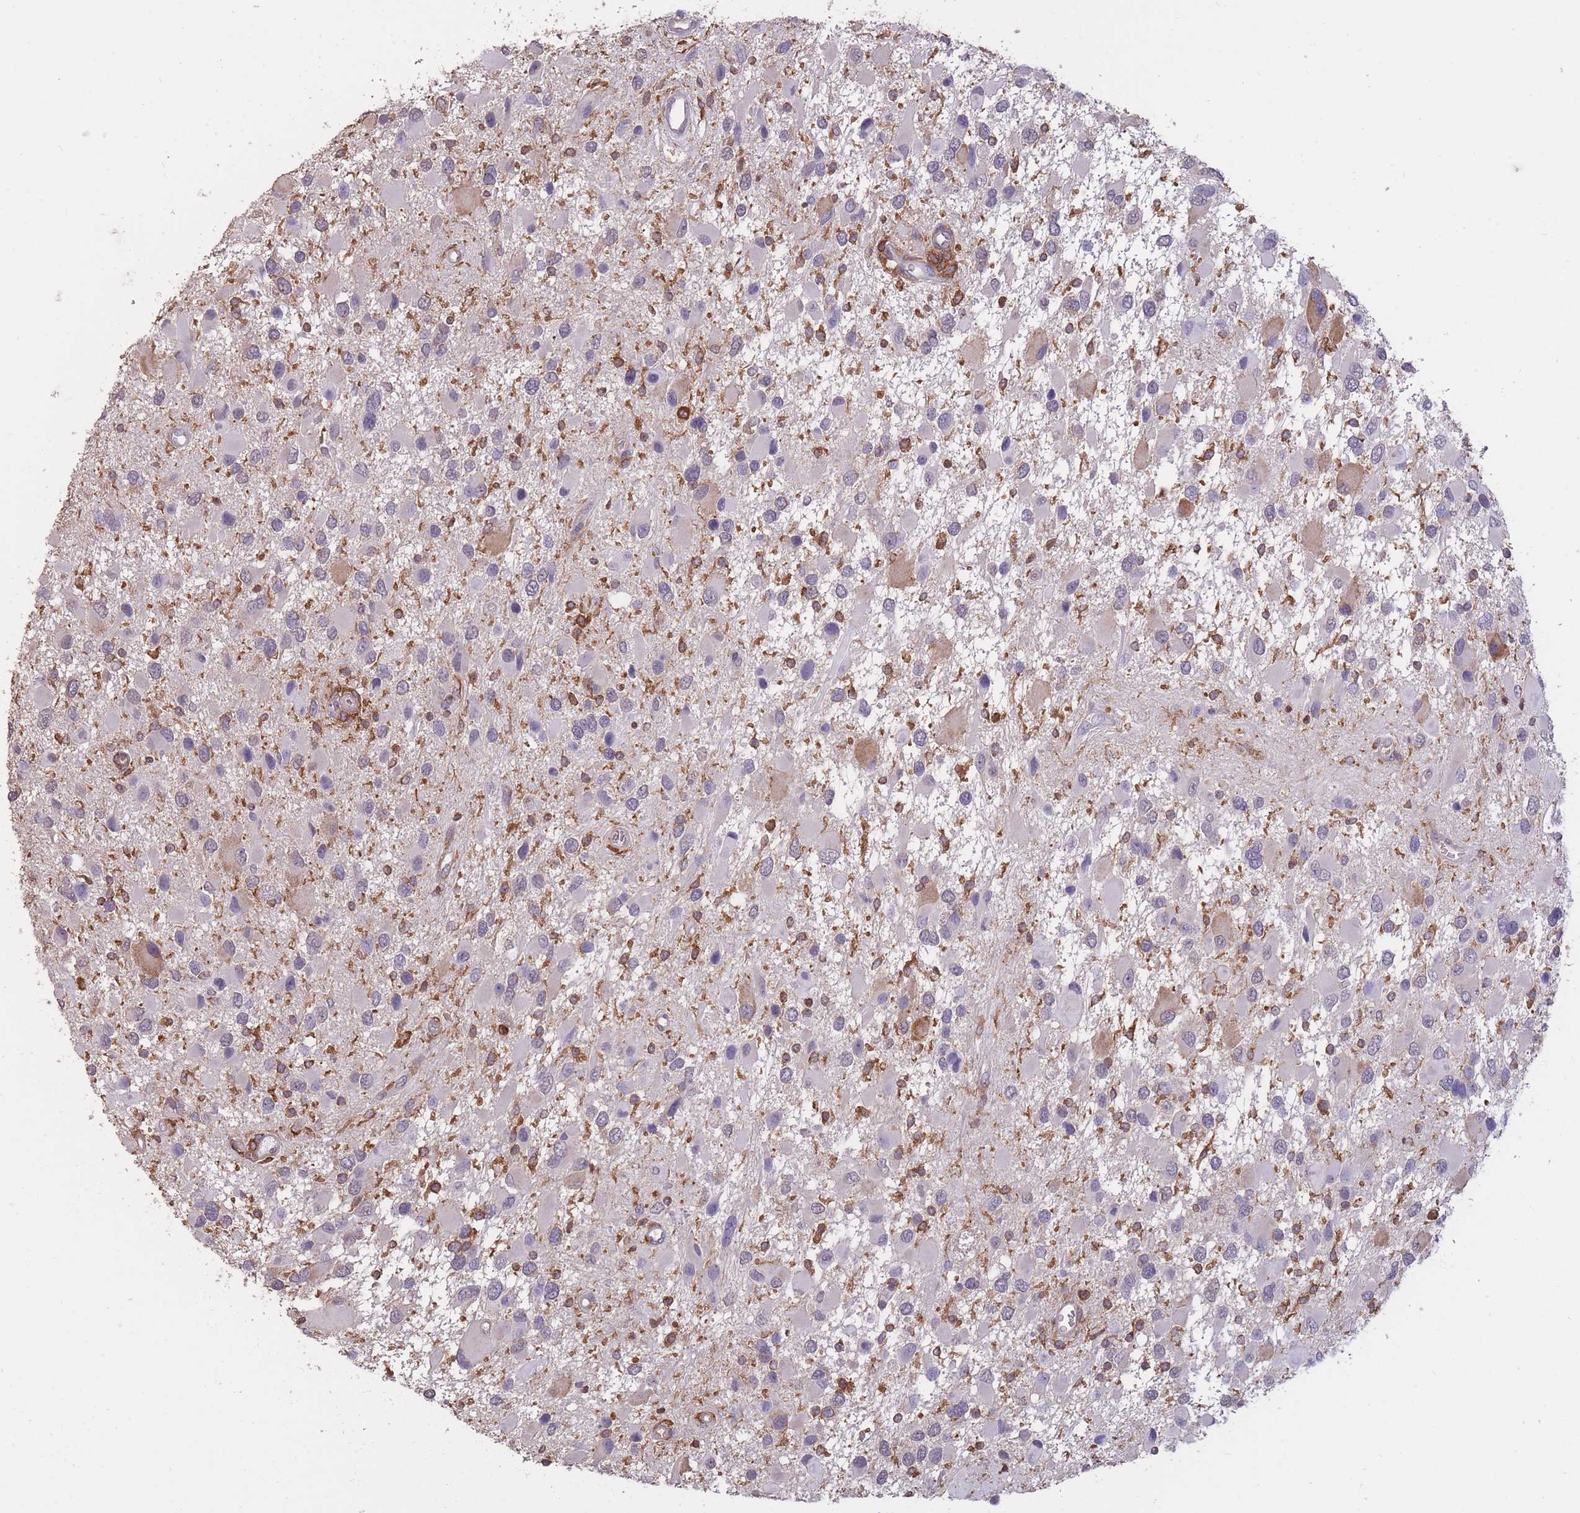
{"staining": {"intensity": "negative", "quantity": "none", "location": "none"}, "tissue": "glioma", "cell_type": "Tumor cells", "image_type": "cancer", "snomed": [{"axis": "morphology", "description": "Glioma, malignant, High grade"}, {"axis": "topography", "description": "Brain"}], "caption": "The histopathology image reveals no staining of tumor cells in glioma. Brightfield microscopy of immunohistochemistry stained with DAB (brown) and hematoxylin (blue), captured at high magnification.", "gene": "GMIP", "patient": {"sex": "male", "age": 53}}